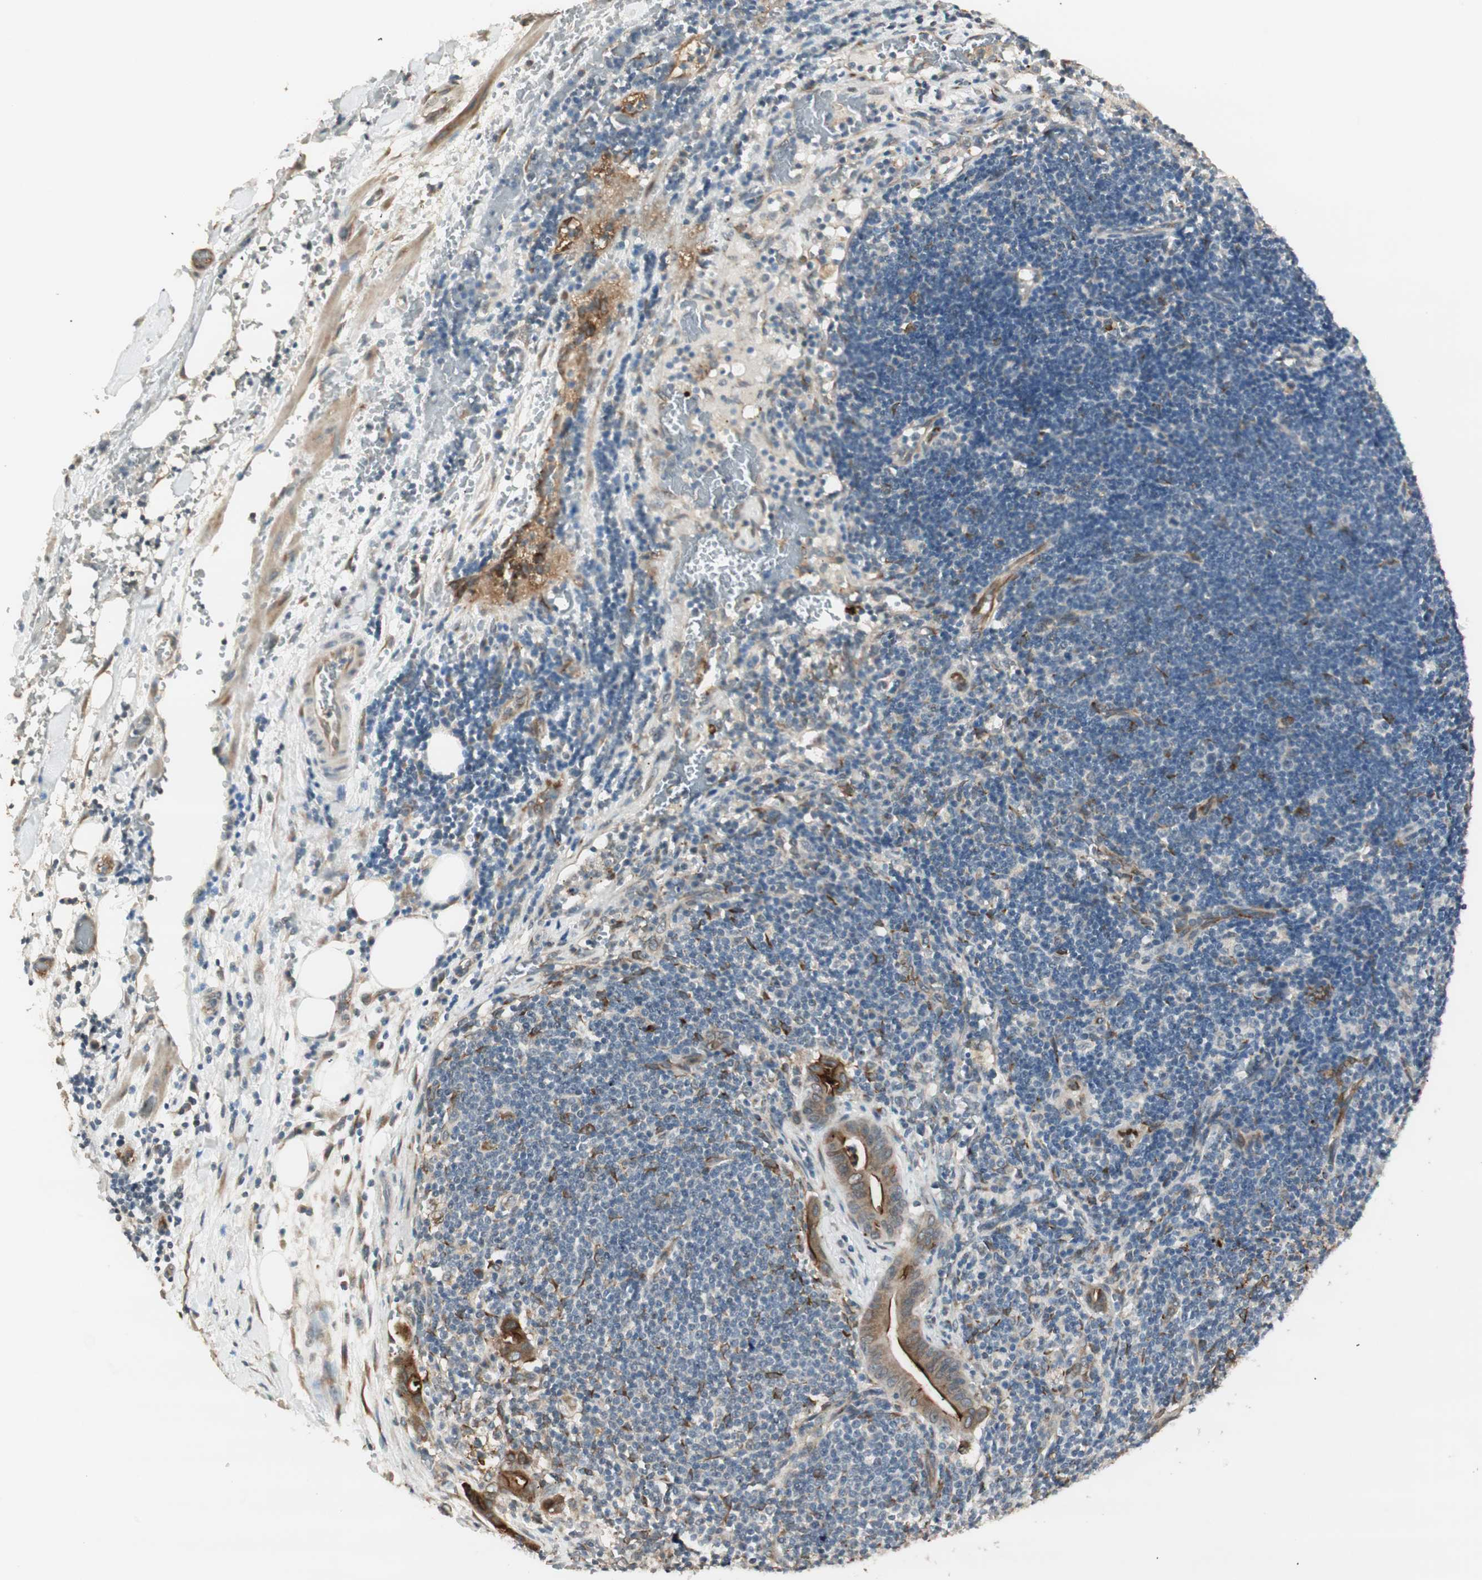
{"staining": {"intensity": "strong", "quantity": ">75%", "location": "cytoplasmic/membranous"}, "tissue": "liver cancer", "cell_type": "Tumor cells", "image_type": "cancer", "snomed": [{"axis": "morphology", "description": "Cholangiocarcinoma"}, {"axis": "topography", "description": "Liver"}], "caption": "Immunohistochemical staining of liver cancer demonstrates high levels of strong cytoplasmic/membranous staining in about >75% of tumor cells.", "gene": "TASOR", "patient": {"sex": "female", "age": 68}}